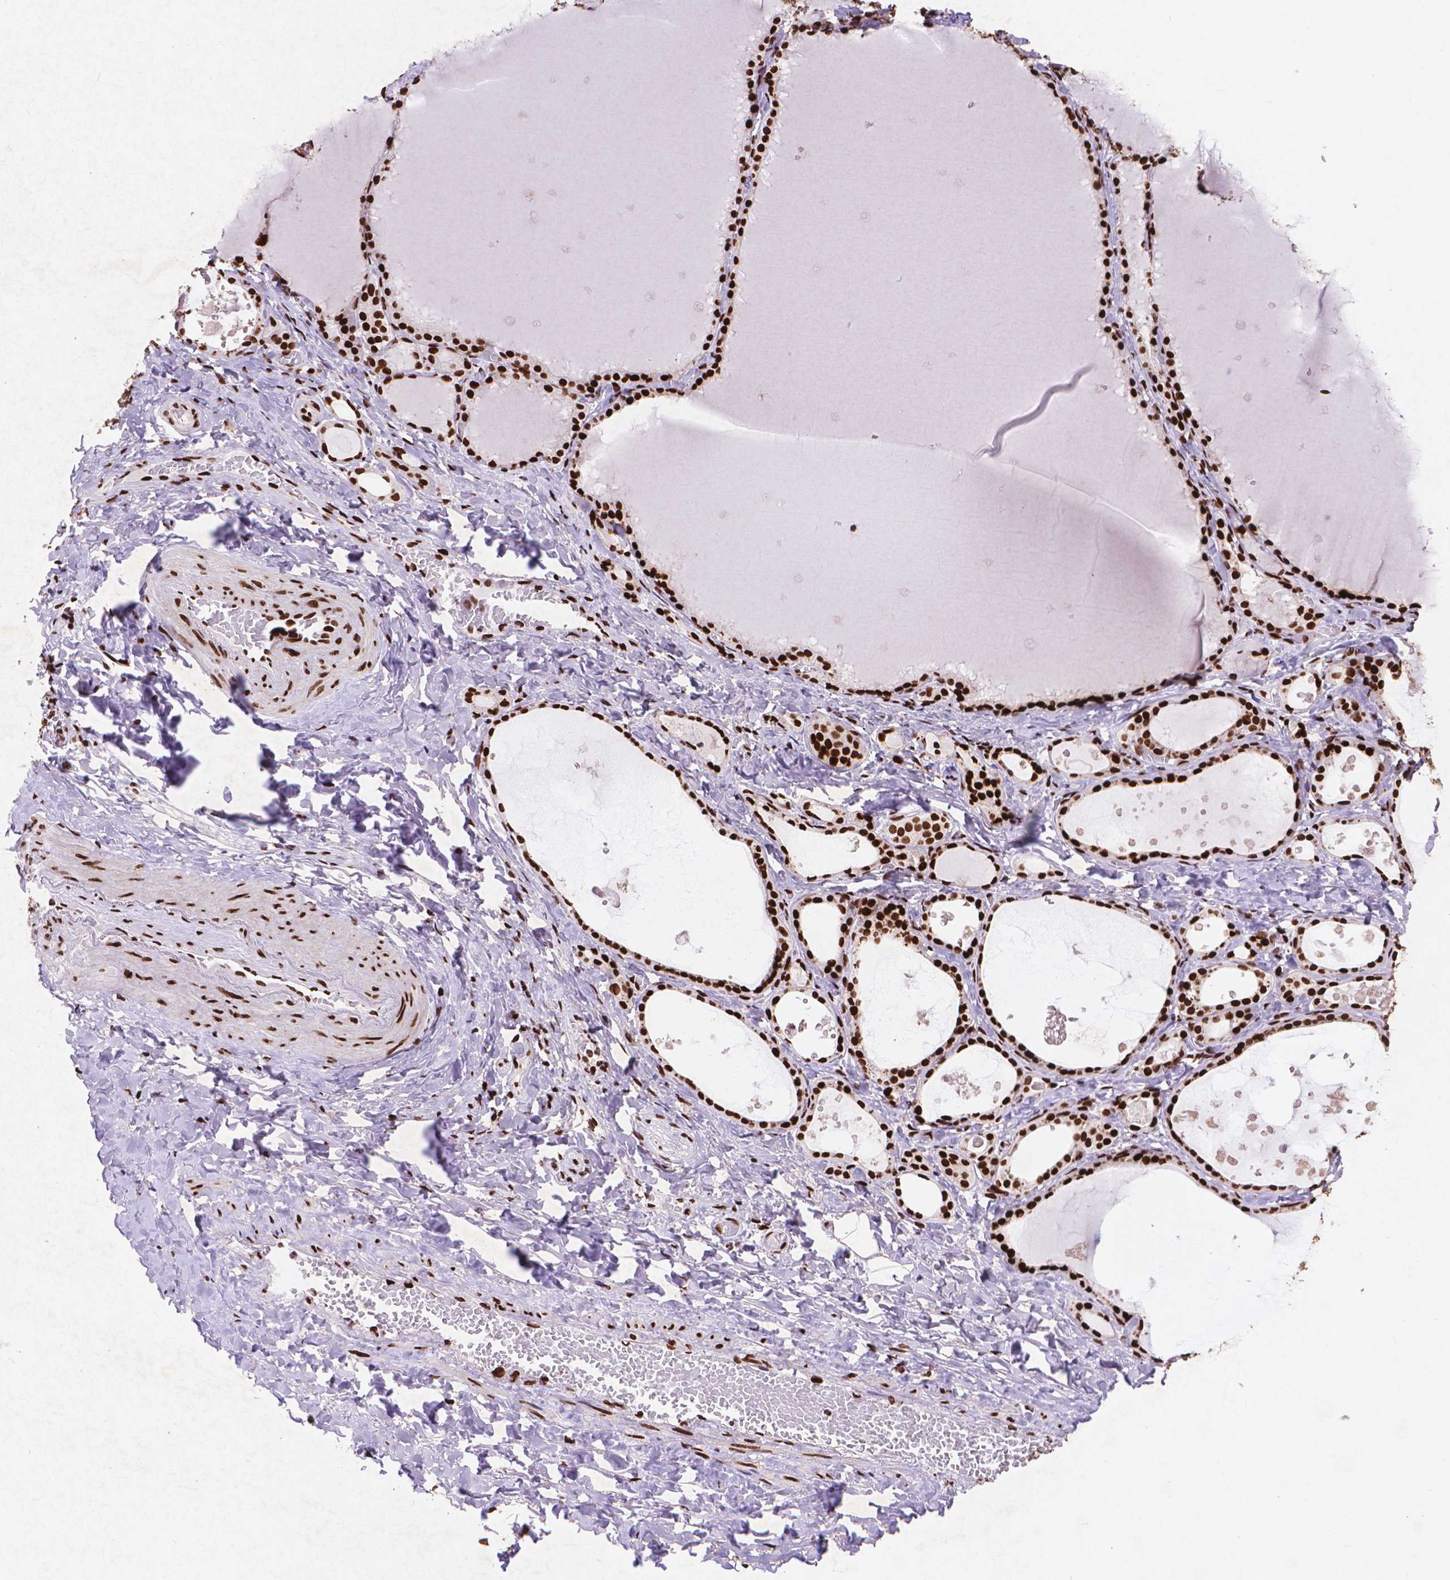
{"staining": {"intensity": "strong", "quantity": ">75%", "location": "nuclear"}, "tissue": "thyroid gland", "cell_type": "Glandular cells", "image_type": "normal", "snomed": [{"axis": "morphology", "description": "Normal tissue, NOS"}, {"axis": "topography", "description": "Thyroid gland"}], "caption": "Protein staining demonstrates strong nuclear staining in approximately >75% of glandular cells in normal thyroid gland.", "gene": "CITED2", "patient": {"sex": "female", "age": 56}}